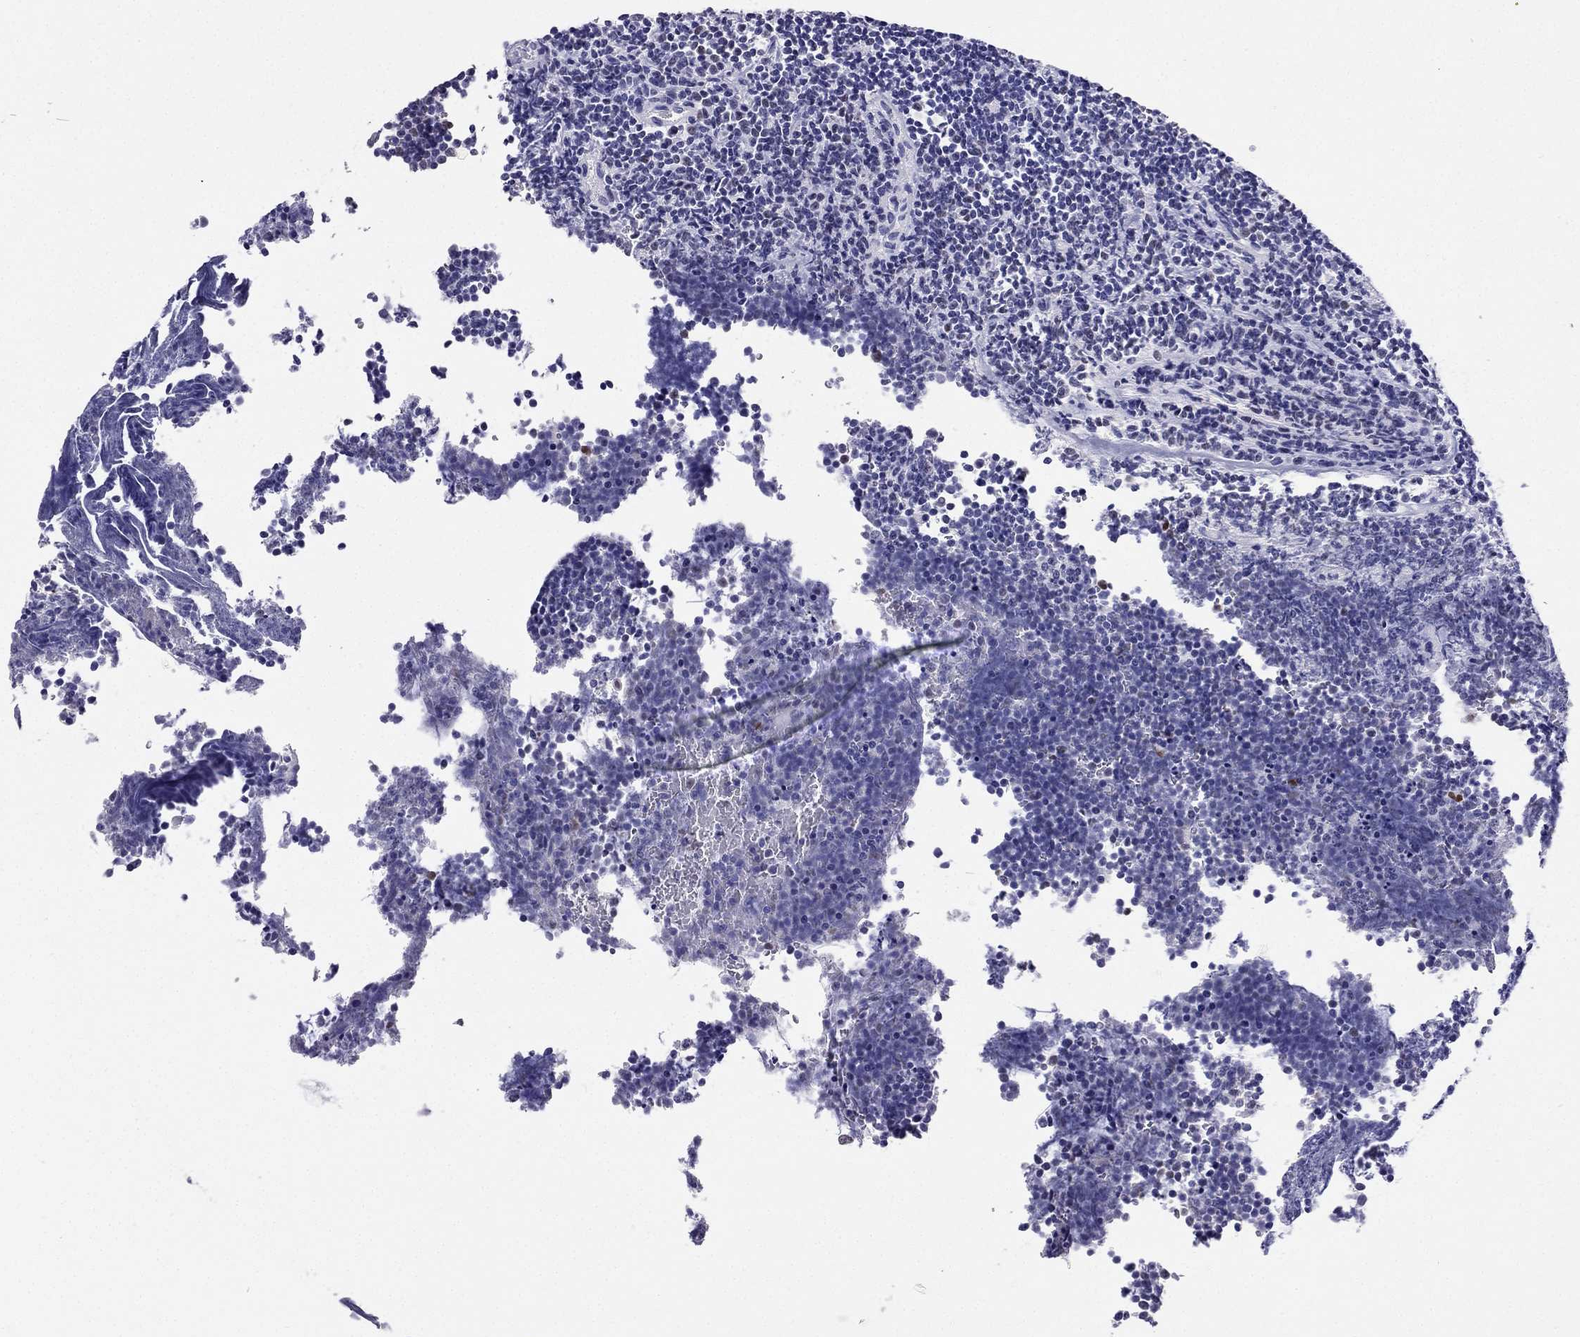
{"staining": {"intensity": "negative", "quantity": "none", "location": "none"}, "tissue": "lymphoma", "cell_type": "Tumor cells", "image_type": "cancer", "snomed": [{"axis": "morphology", "description": "Malignant lymphoma, non-Hodgkin's type, Low grade"}, {"axis": "topography", "description": "Brain"}], "caption": "The micrograph demonstrates no staining of tumor cells in malignant lymphoma, non-Hodgkin's type (low-grade).", "gene": "ARID3A", "patient": {"sex": "female", "age": 66}}